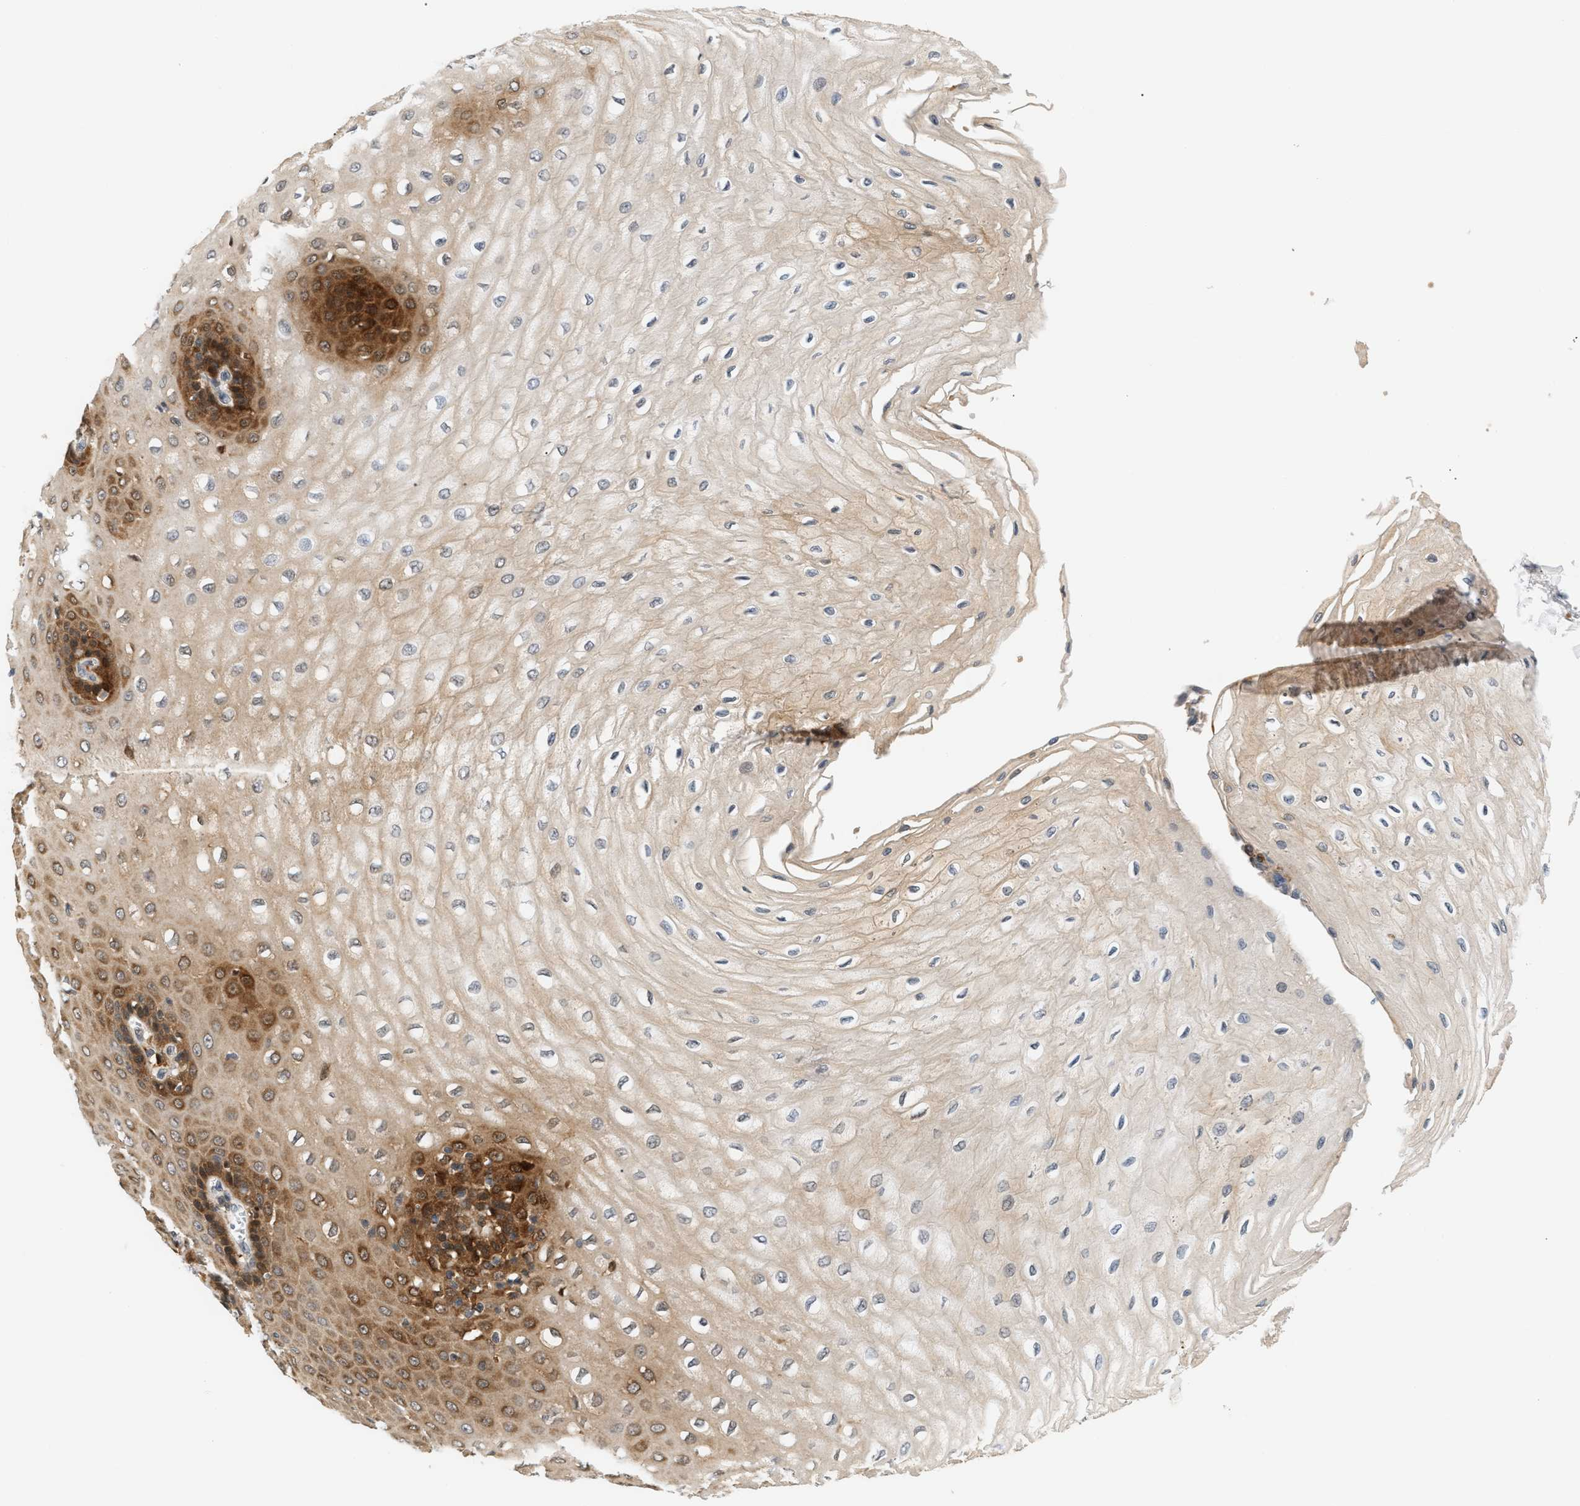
{"staining": {"intensity": "moderate", "quantity": "25%-75%", "location": "cytoplasmic/membranous"}, "tissue": "esophagus", "cell_type": "Squamous epithelial cells", "image_type": "normal", "snomed": [{"axis": "morphology", "description": "Normal tissue, NOS"}, {"axis": "morphology", "description": "Squamous cell carcinoma, NOS"}, {"axis": "topography", "description": "Esophagus"}], "caption": "Protein analysis of normal esophagus demonstrates moderate cytoplasmic/membranous expression in approximately 25%-75% of squamous epithelial cells.", "gene": "PYCARD", "patient": {"sex": "male", "age": 65}}